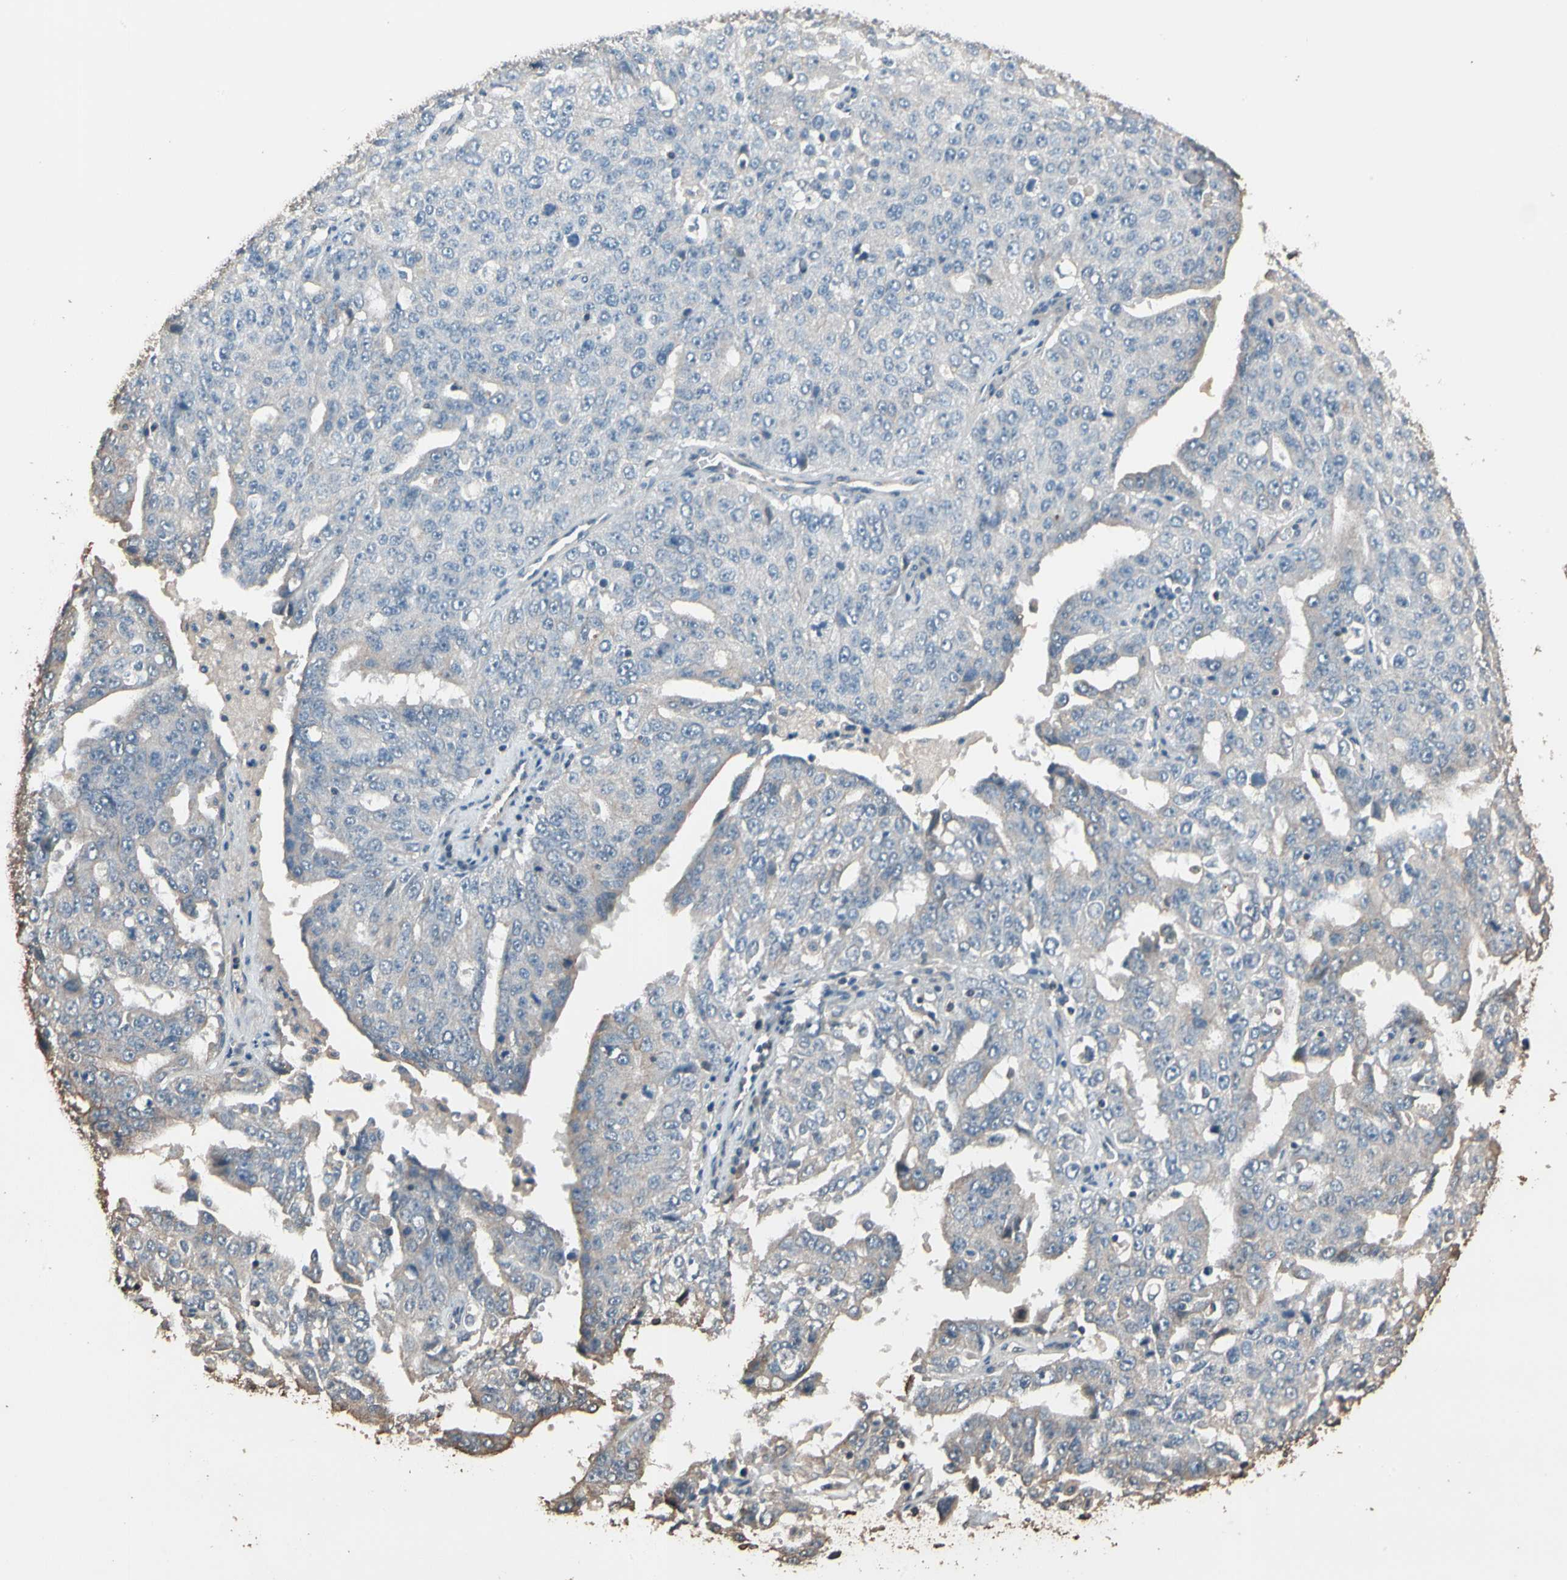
{"staining": {"intensity": "negative", "quantity": "none", "location": "none"}, "tissue": "ovarian cancer", "cell_type": "Tumor cells", "image_type": "cancer", "snomed": [{"axis": "morphology", "description": "Carcinoma, endometroid"}, {"axis": "topography", "description": "Ovary"}], "caption": "DAB immunohistochemical staining of human endometroid carcinoma (ovarian) demonstrates no significant expression in tumor cells. (Brightfield microscopy of DAB immunohistochemistry at high magnification).", "gene": "MAP3K7", "patient": {"sex": "female", "age": 62}}